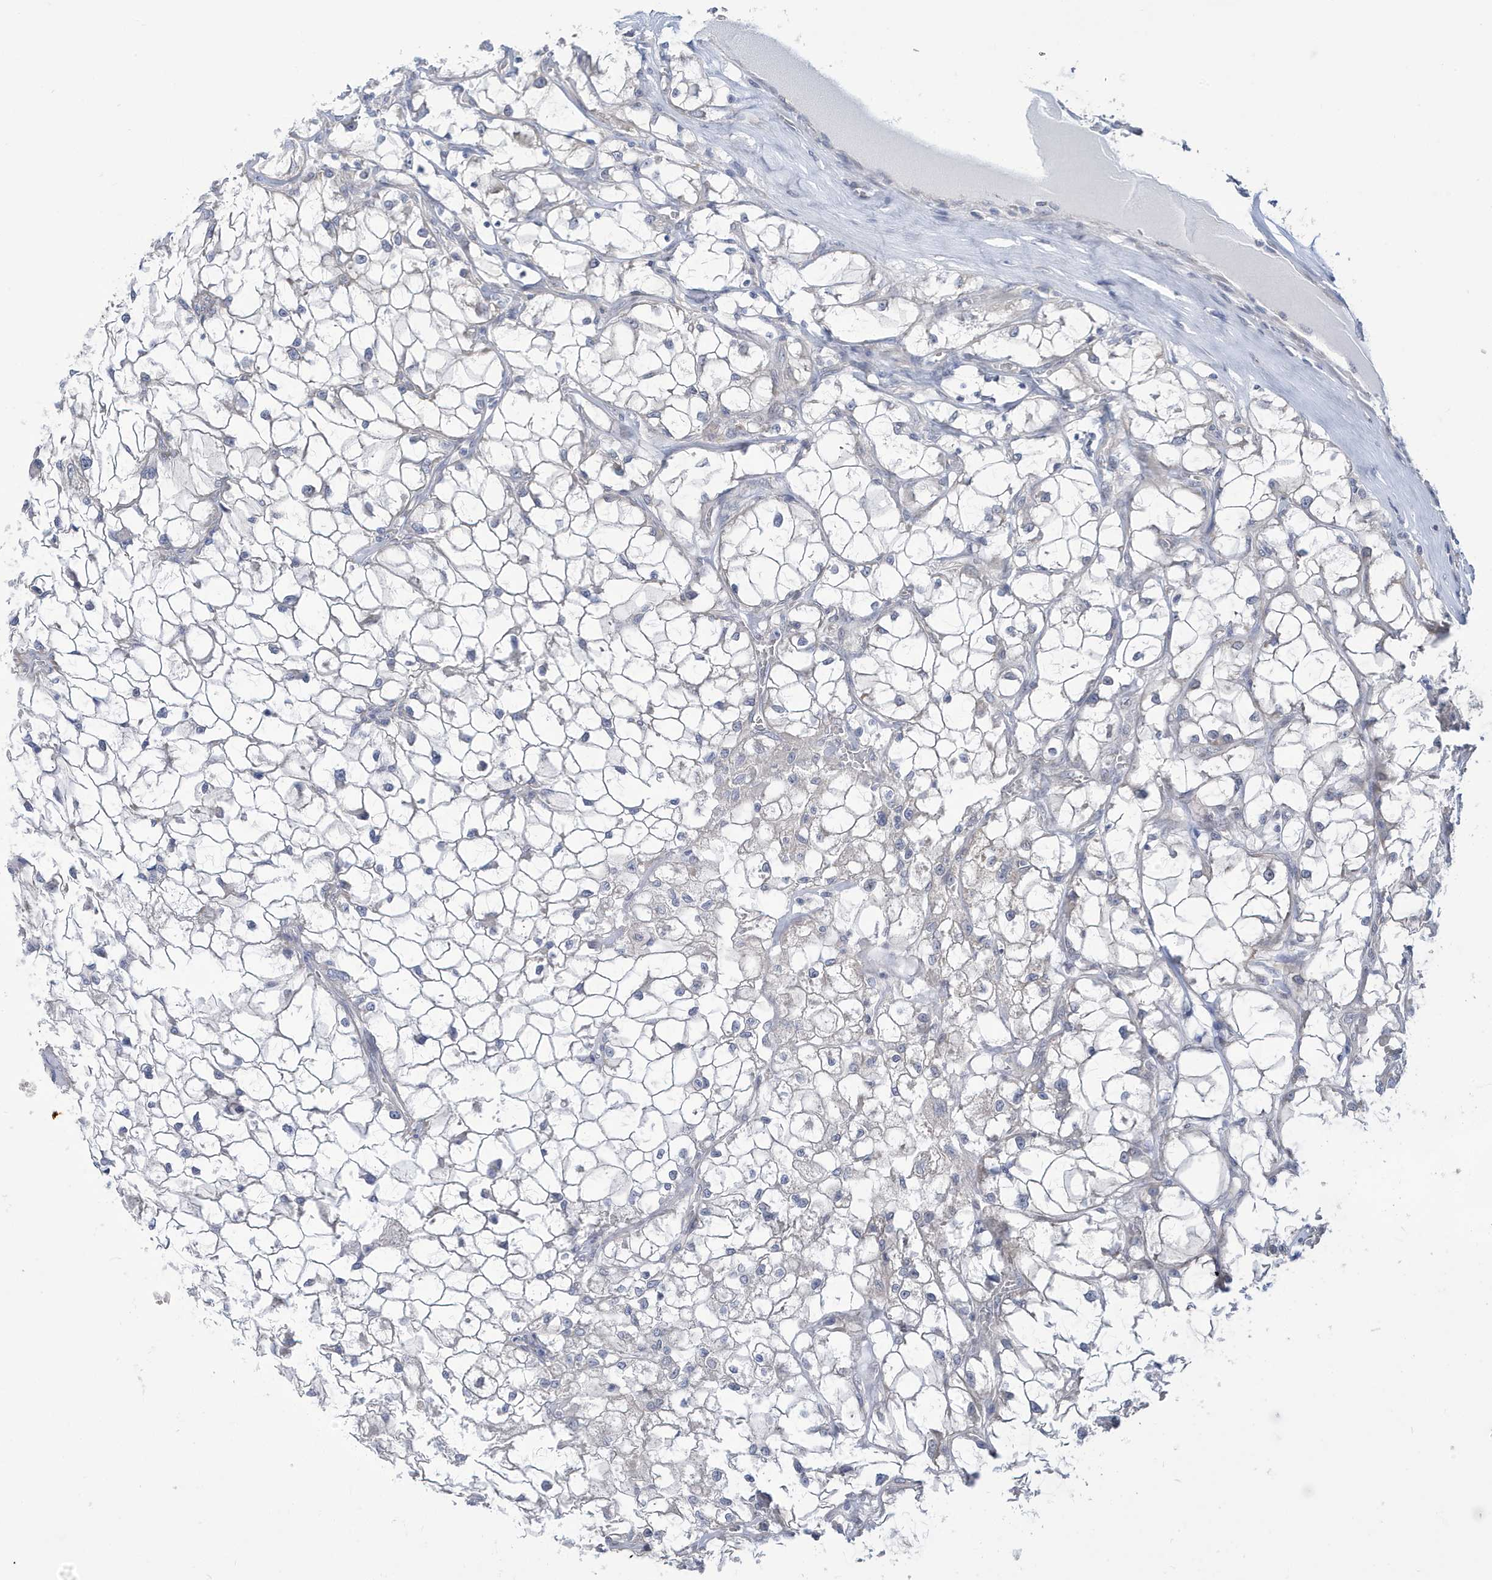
{"staining": {"intensity": "negative", "quantity": "none", "location": "none"}, "tissue": "renal cancer", "cell_type": "Tumor cells", "image_type": "cancer", "snomed": [{"axis": "morphology", "description": "Adenocarcinoma, NOS"}, {"axis": "topography", "description": "Kidney"}], "caption": "A photomicrograph of human adenocarcinoma (renal) is negative for staining in tumor cells. The staining is performed using DAB (3,3'-diaminobenzidine) brown chromogen with nuclei counter-stained in using hematoxylin.", "gene": "ZNF654", "patient": {"sex": "female", "age": 69}}